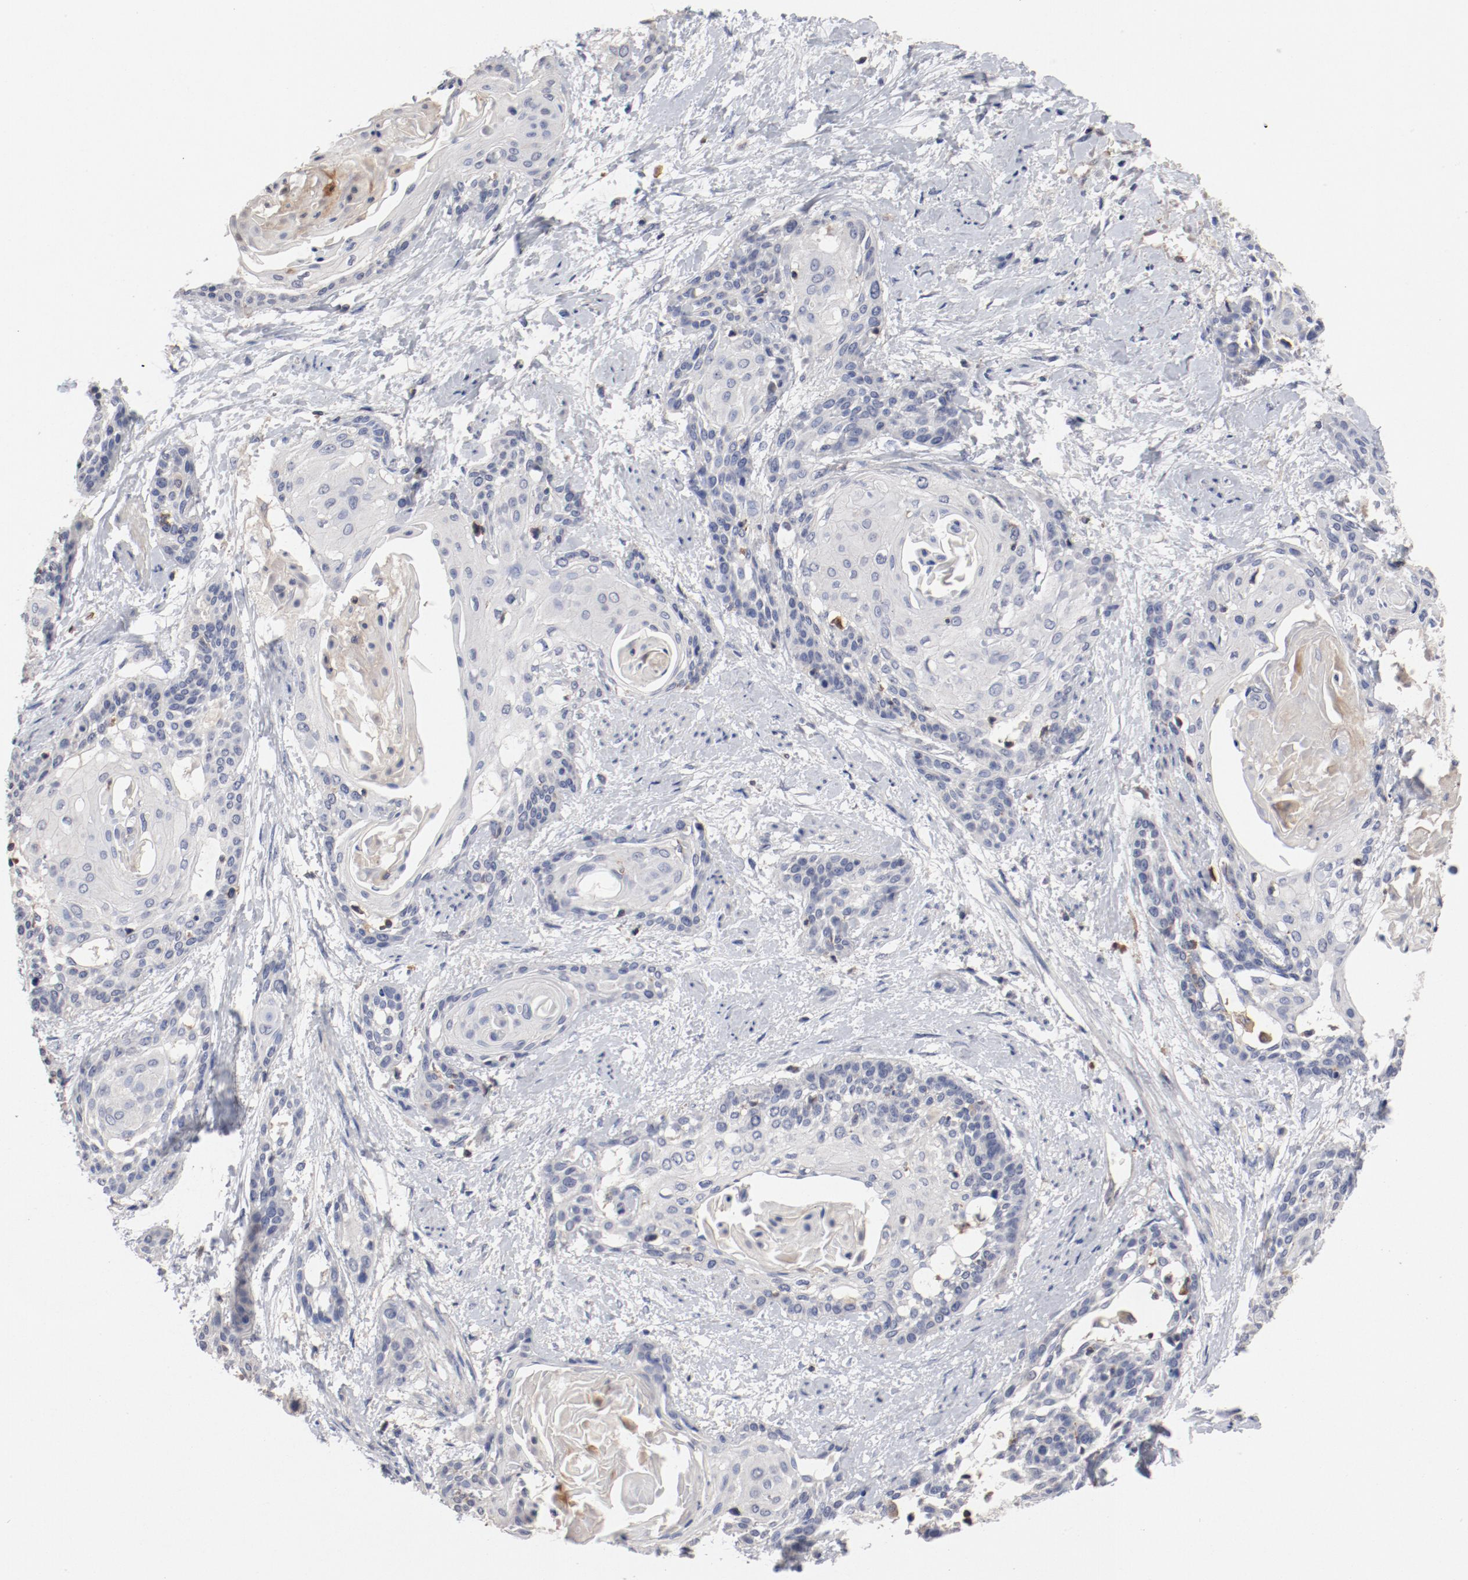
{"staining": {"intensity": "negative", "quantity": "none", "location": "none"}, "tissue": "cervical cancer", "cell_type": "Tumor cells", "image_type": "cancer", "snomed": [{"axis": "morphology", "description": "Squamous cell carcinoma, NOS"}, {"axis": "topography", "description": "Cervix"}], "caption": "Human cervical cancer (squamous cell carcinoma) stained for a protein using IHC shows no expression in tumor cells.", "gene": "CBL", "patient": {"sex": "female", "age": 57}}